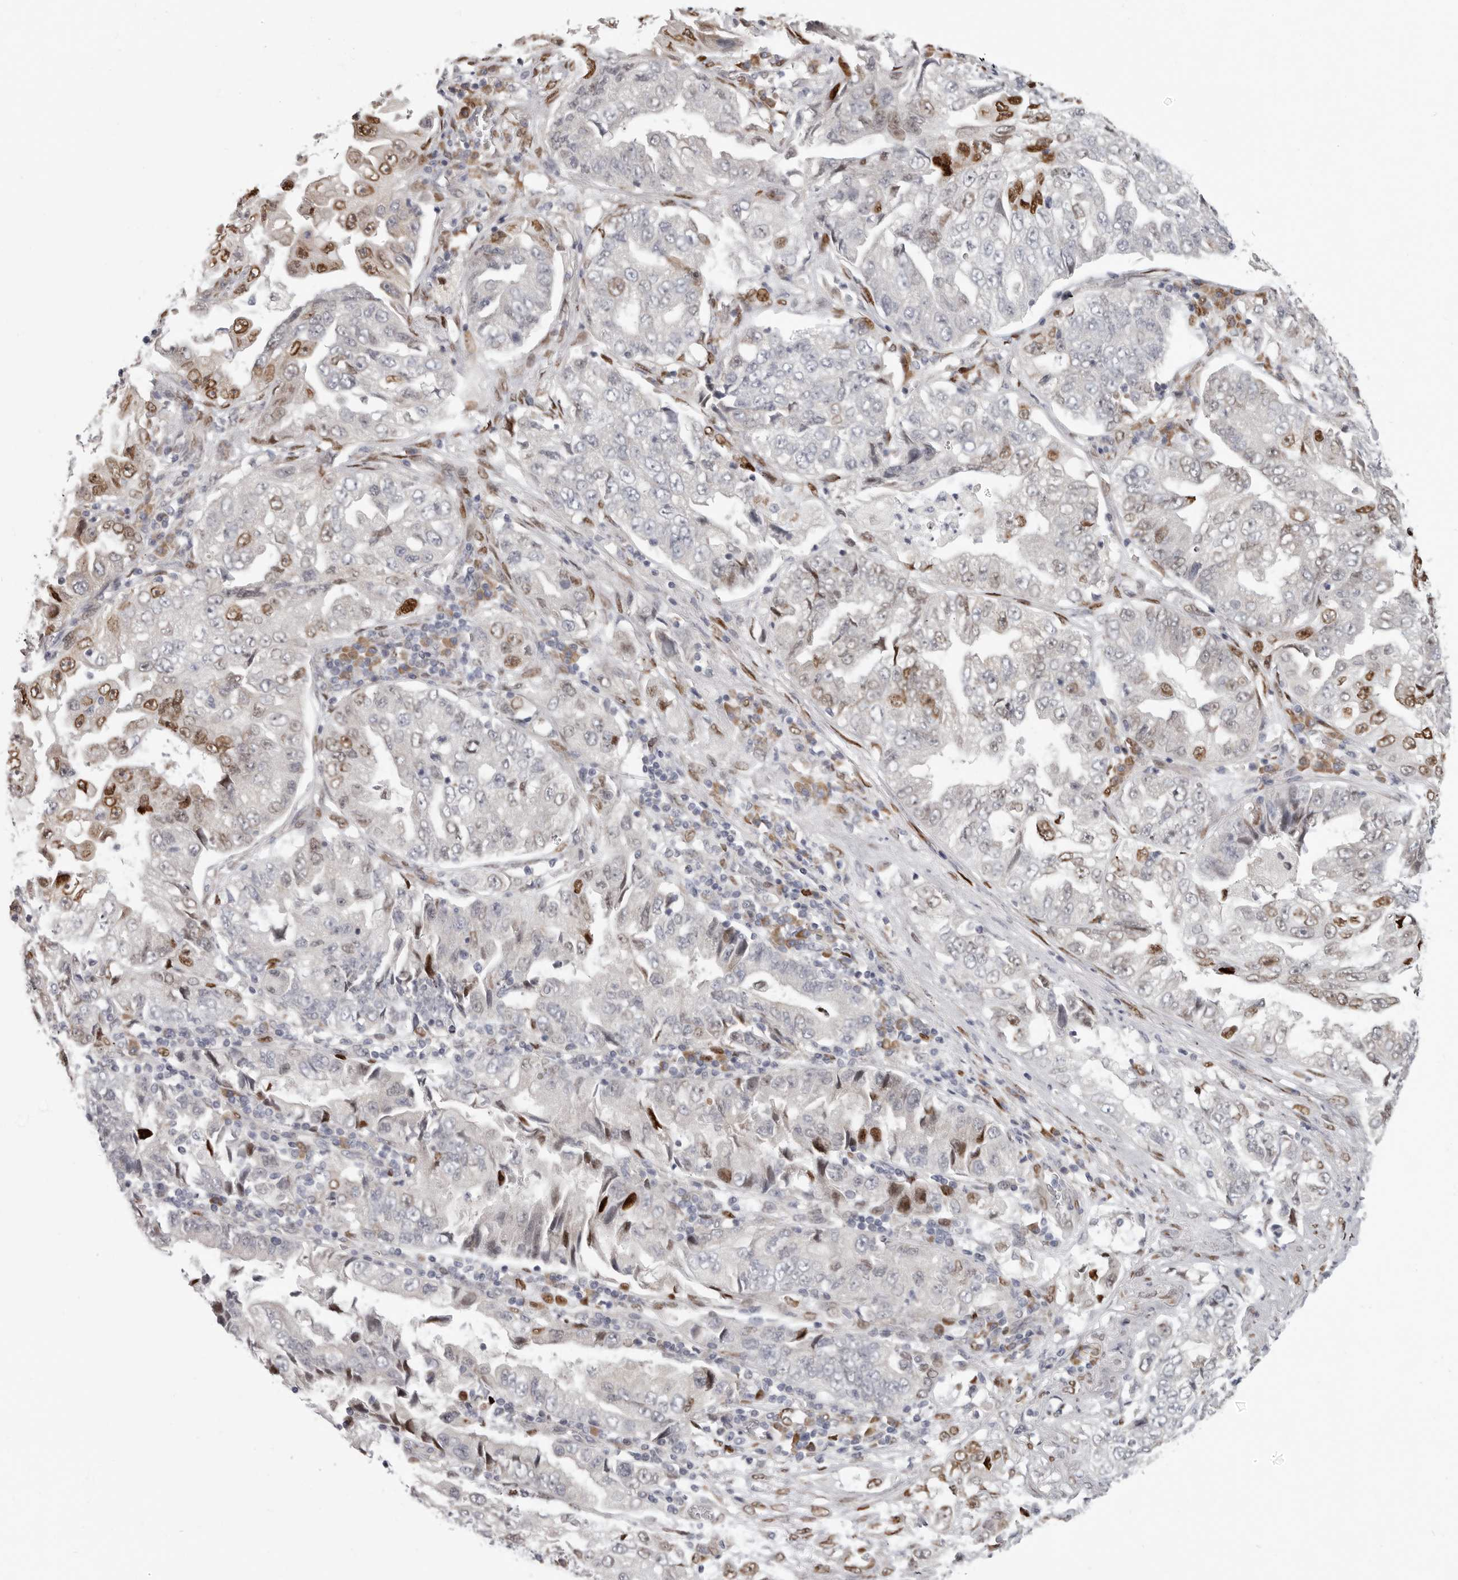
{"staining": {"intensity": "moderate", "quantity": "25%-75%", "location": "nuclear"}, "tissue": "lung cancer", "cell_type": "Tumor cells", "image_type": "cancer", "snomed": [{"axis": "morphology", "description": "Adenocarcinoma, NOS"}, {"axis": "topography", "description": "Lung"}], "caption": "Tumor cells demonstrate medium levels of moderate nuclear expression in about 25%-75% of cells in adenocarcinoma (lung).", "gene": "SRP19", "patient": {"sex": "female", "age": 51}}